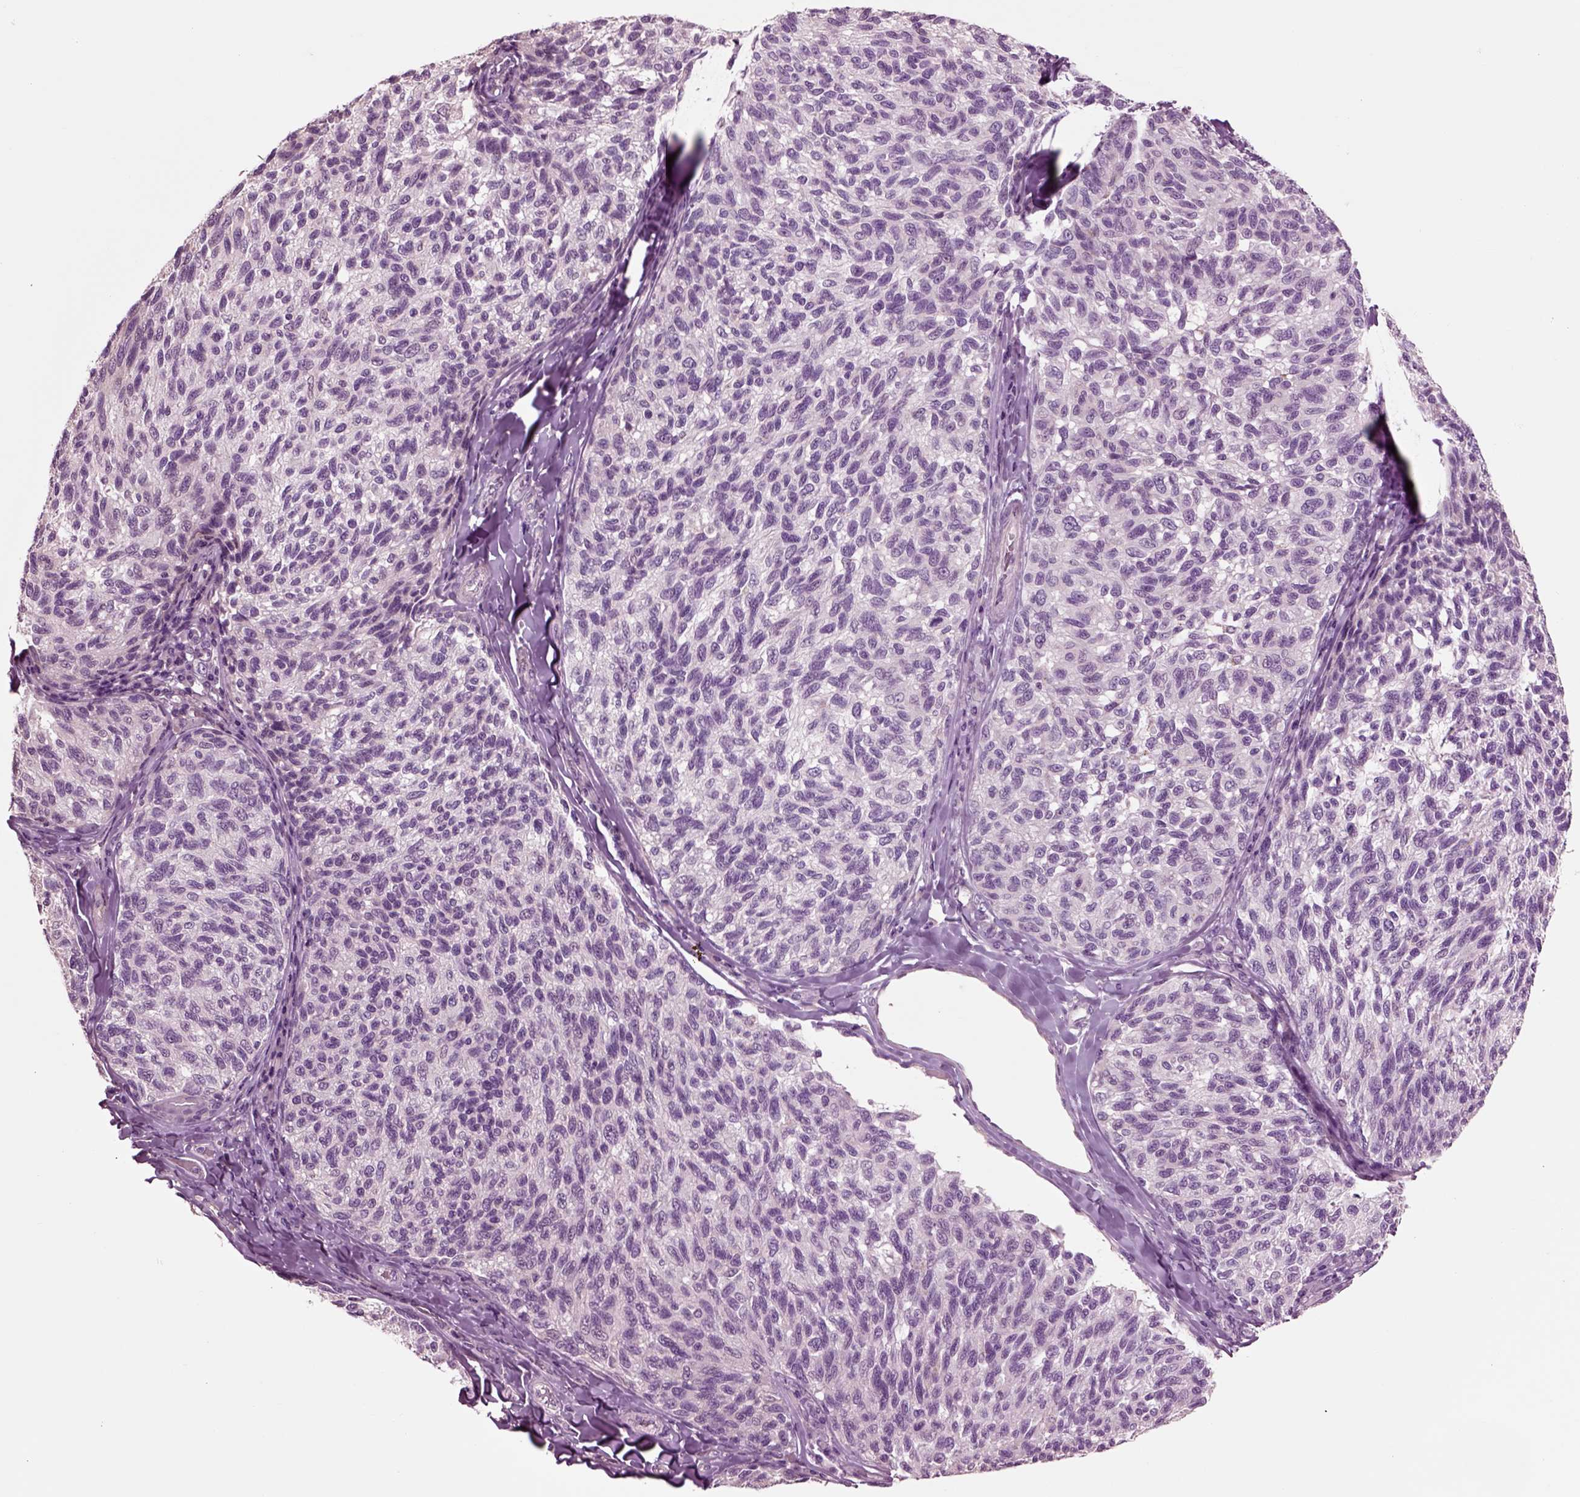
{"staining": {"intensity": "negative", "quantity": "none", "location": "none"}, "tissue": "melanoma", "cell_type": "Tumor cells", "image_type": "cancer", "snomed": [{"axis": "morphology", "description": "Malignant melanoma, NOS"}, {"axis": "topography", "description": "Skin"}], "caption": "Tumor cells are negative for protein expression in human melanoma.", "gene": "CHGB", "patient": {"sex": "female", "age": 73}}